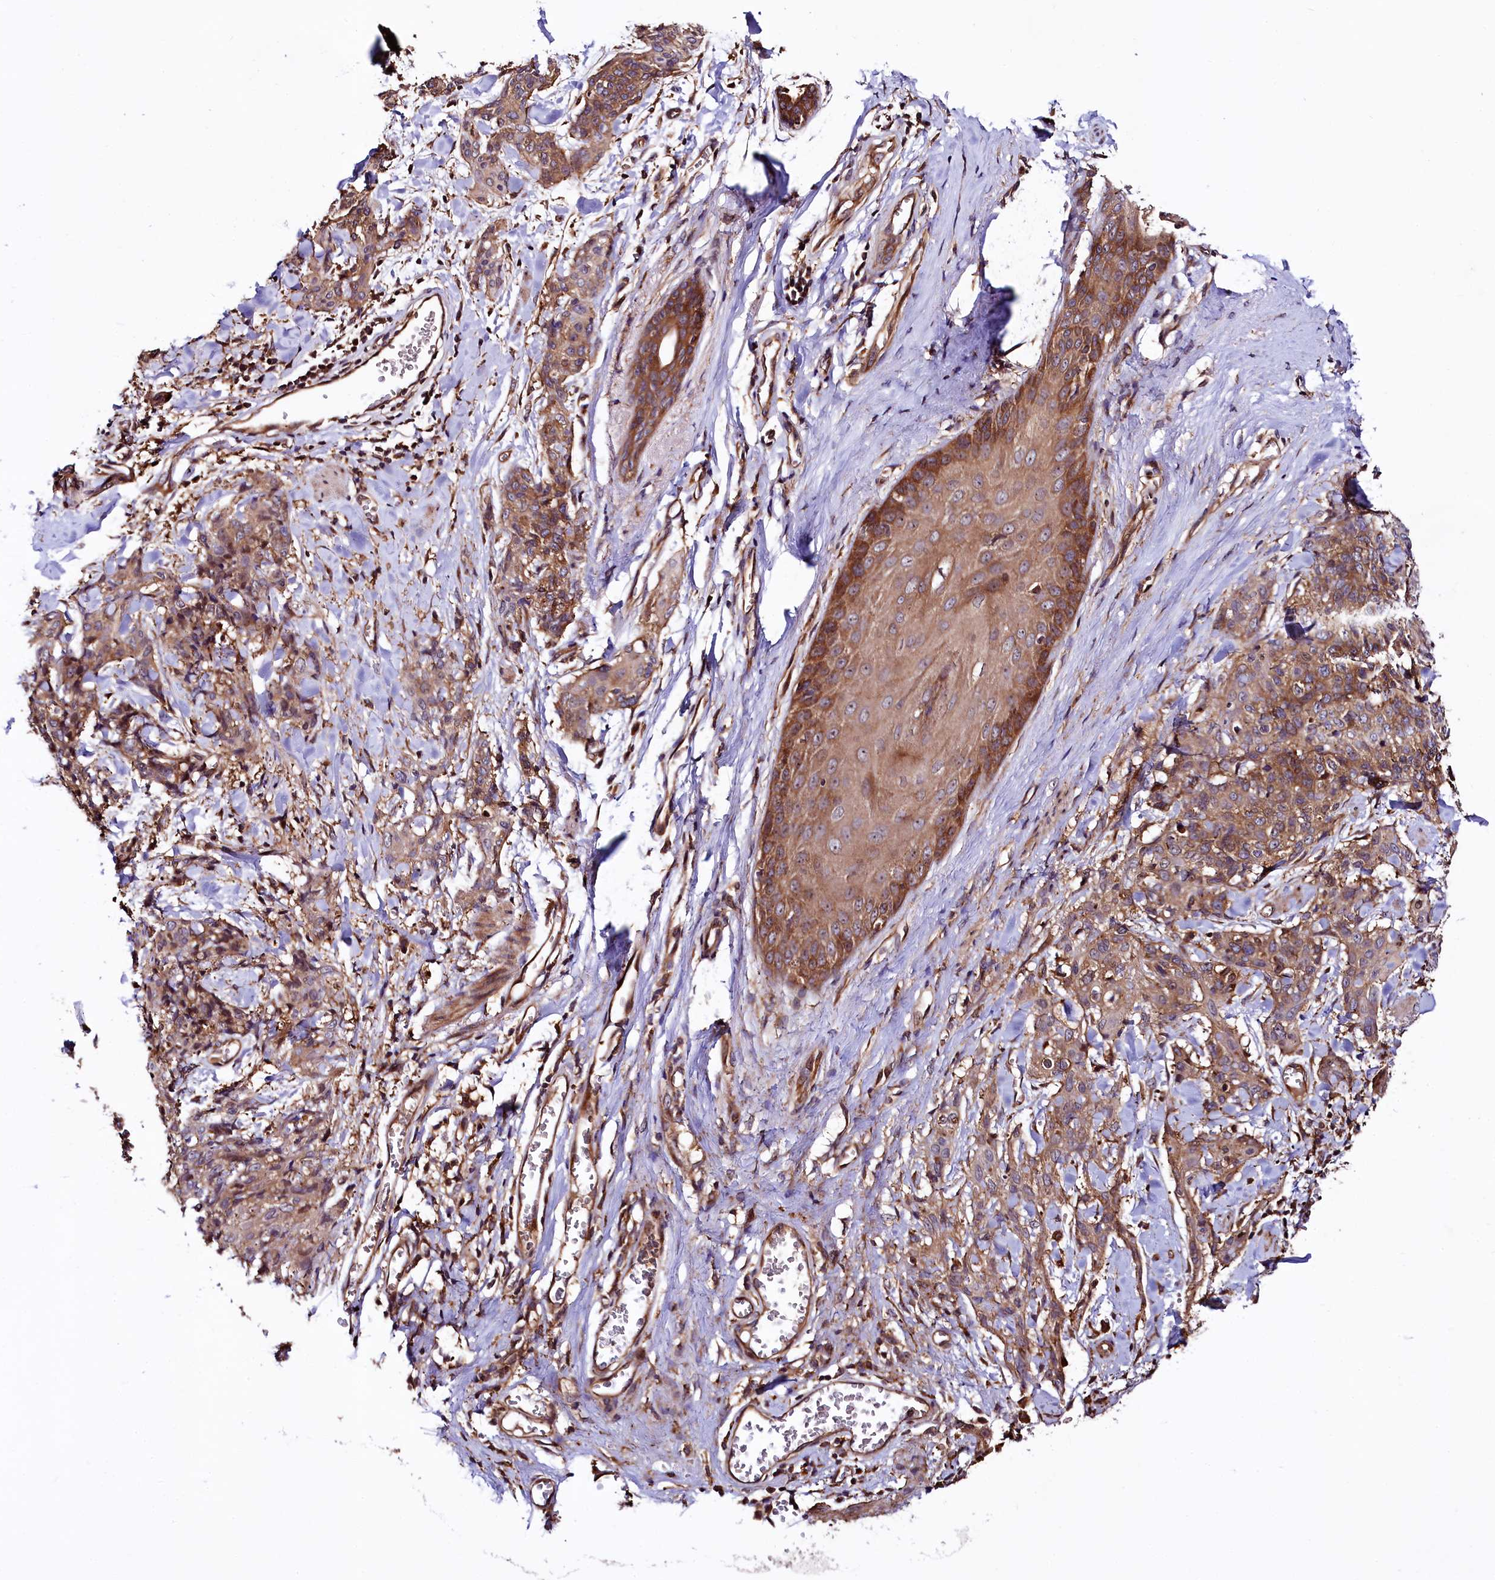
{"staining": {"intensity": "moderate", "quantity": ">75%", "location": "cytoplasmic/membranous"}, "tissue": "skin cancer", "cell_type": "Tumor cells", "image_type": "cancer", "snomed": [{"axis": "morphology", "description": "Squamous cell carcinoma, NOS"}, {"axis": "topography", "description": "Skin"}, {"axis": "topography", "description": "Vulva"}], "caption": "An immunohistochemistry histopathology image of tumor tissue is shown. Protein staining in brown shows moderate cytoplasmic/membranous positivity in squamous cell carcinoma (skin) within tumor cells.", "gene": "VPS35", "patient": {"sex": "female", "age": 85}}